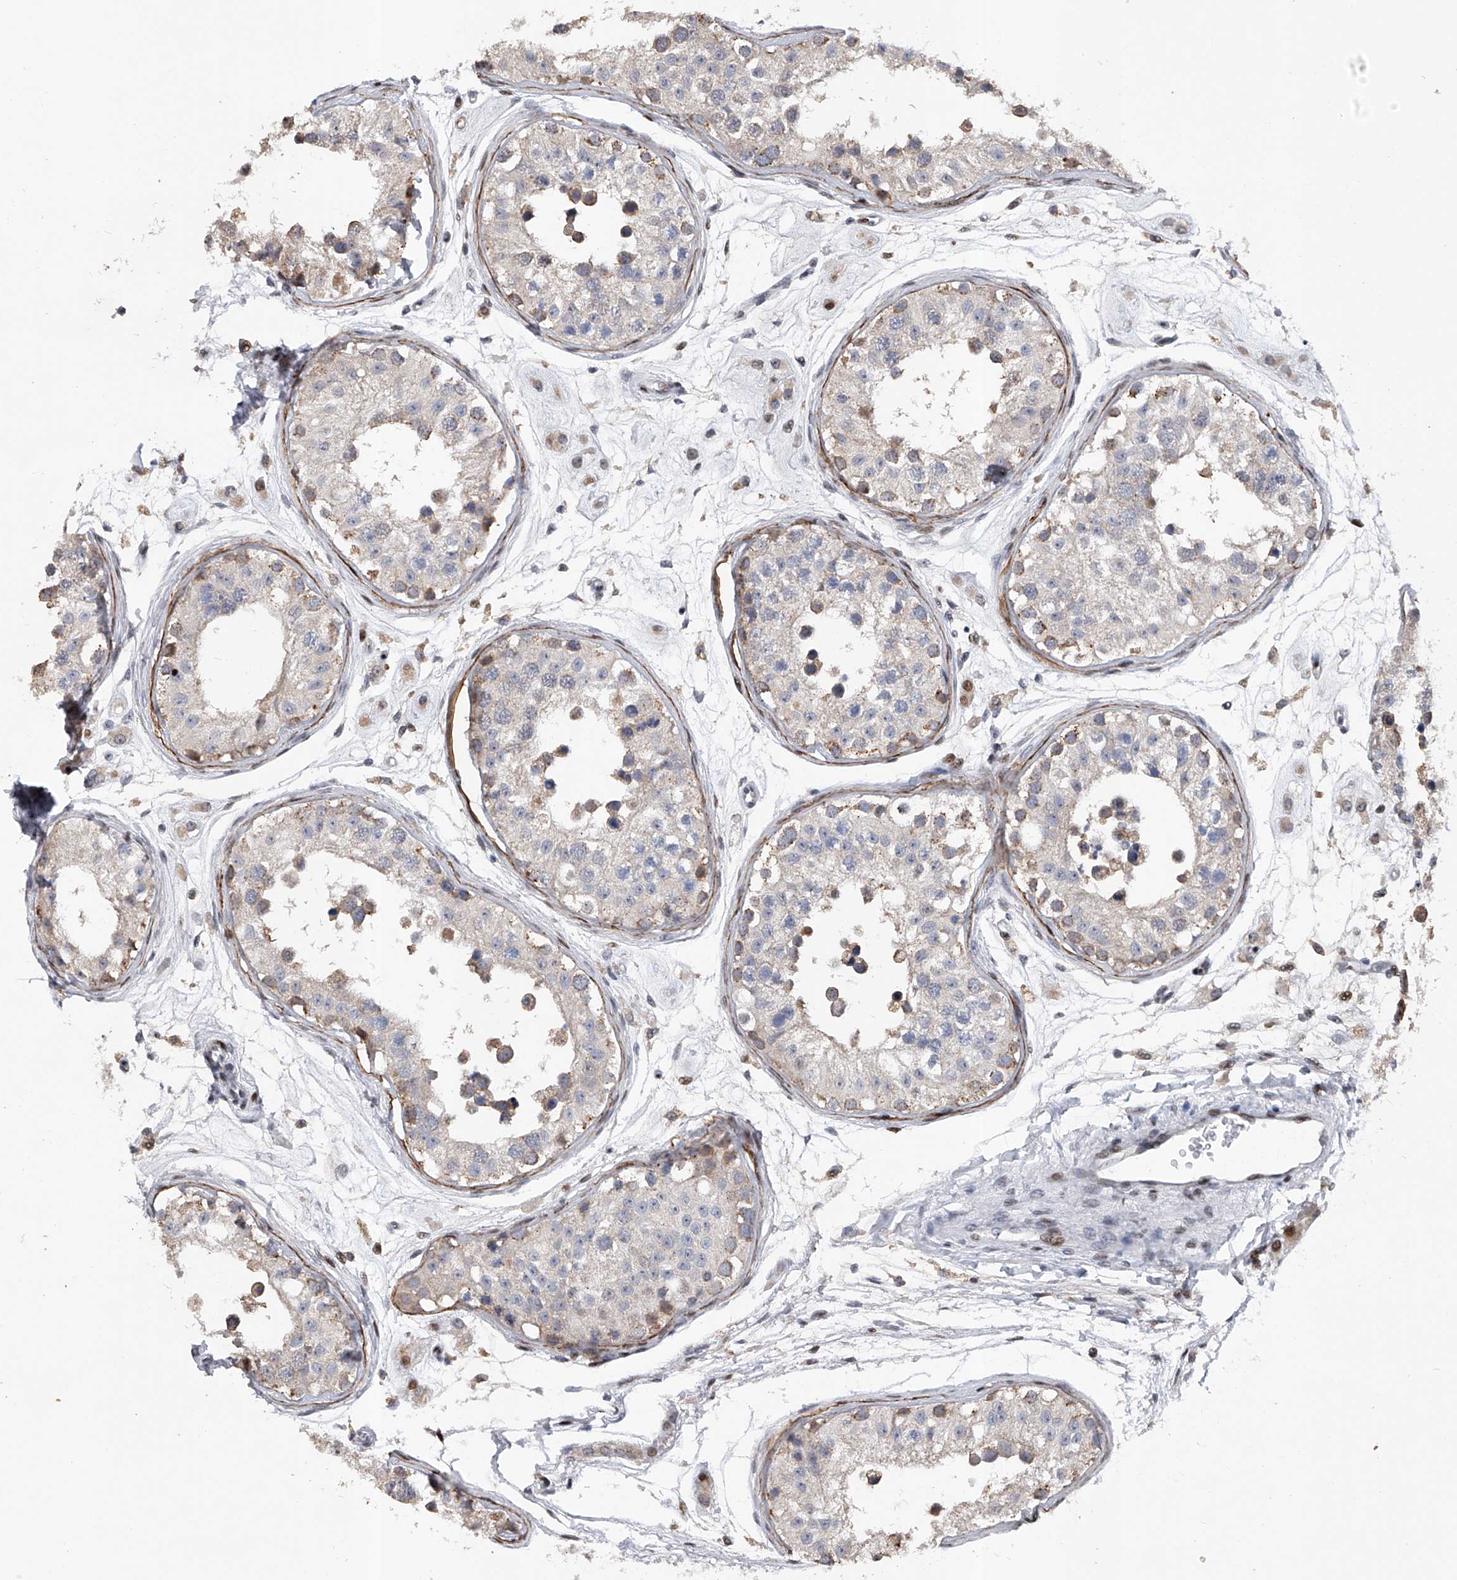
{"staining": {"intensity": "weak", "quantity": "<25%", "location": "cytoplasmic/membranous,nuclear"}, "tissue": "testis", "cell_type": "Cells in seminiferous ducts", "image_type": "normal", "snomed": [{"axis": "morphology", "description": "Normal tissue, NOS"}, {"axis": "morphology", "description": "Adenocarcinoma, metastatic, NOS"}, {"axis": "topography", "description": "Testis"}], "caption": "Unremarkable testis was stained to show a protein in brown. There is no significant expression in cells in seminiferous ducts.", "gene": "RWDD2A", "patient": {"sex": "male", "age": 26}}